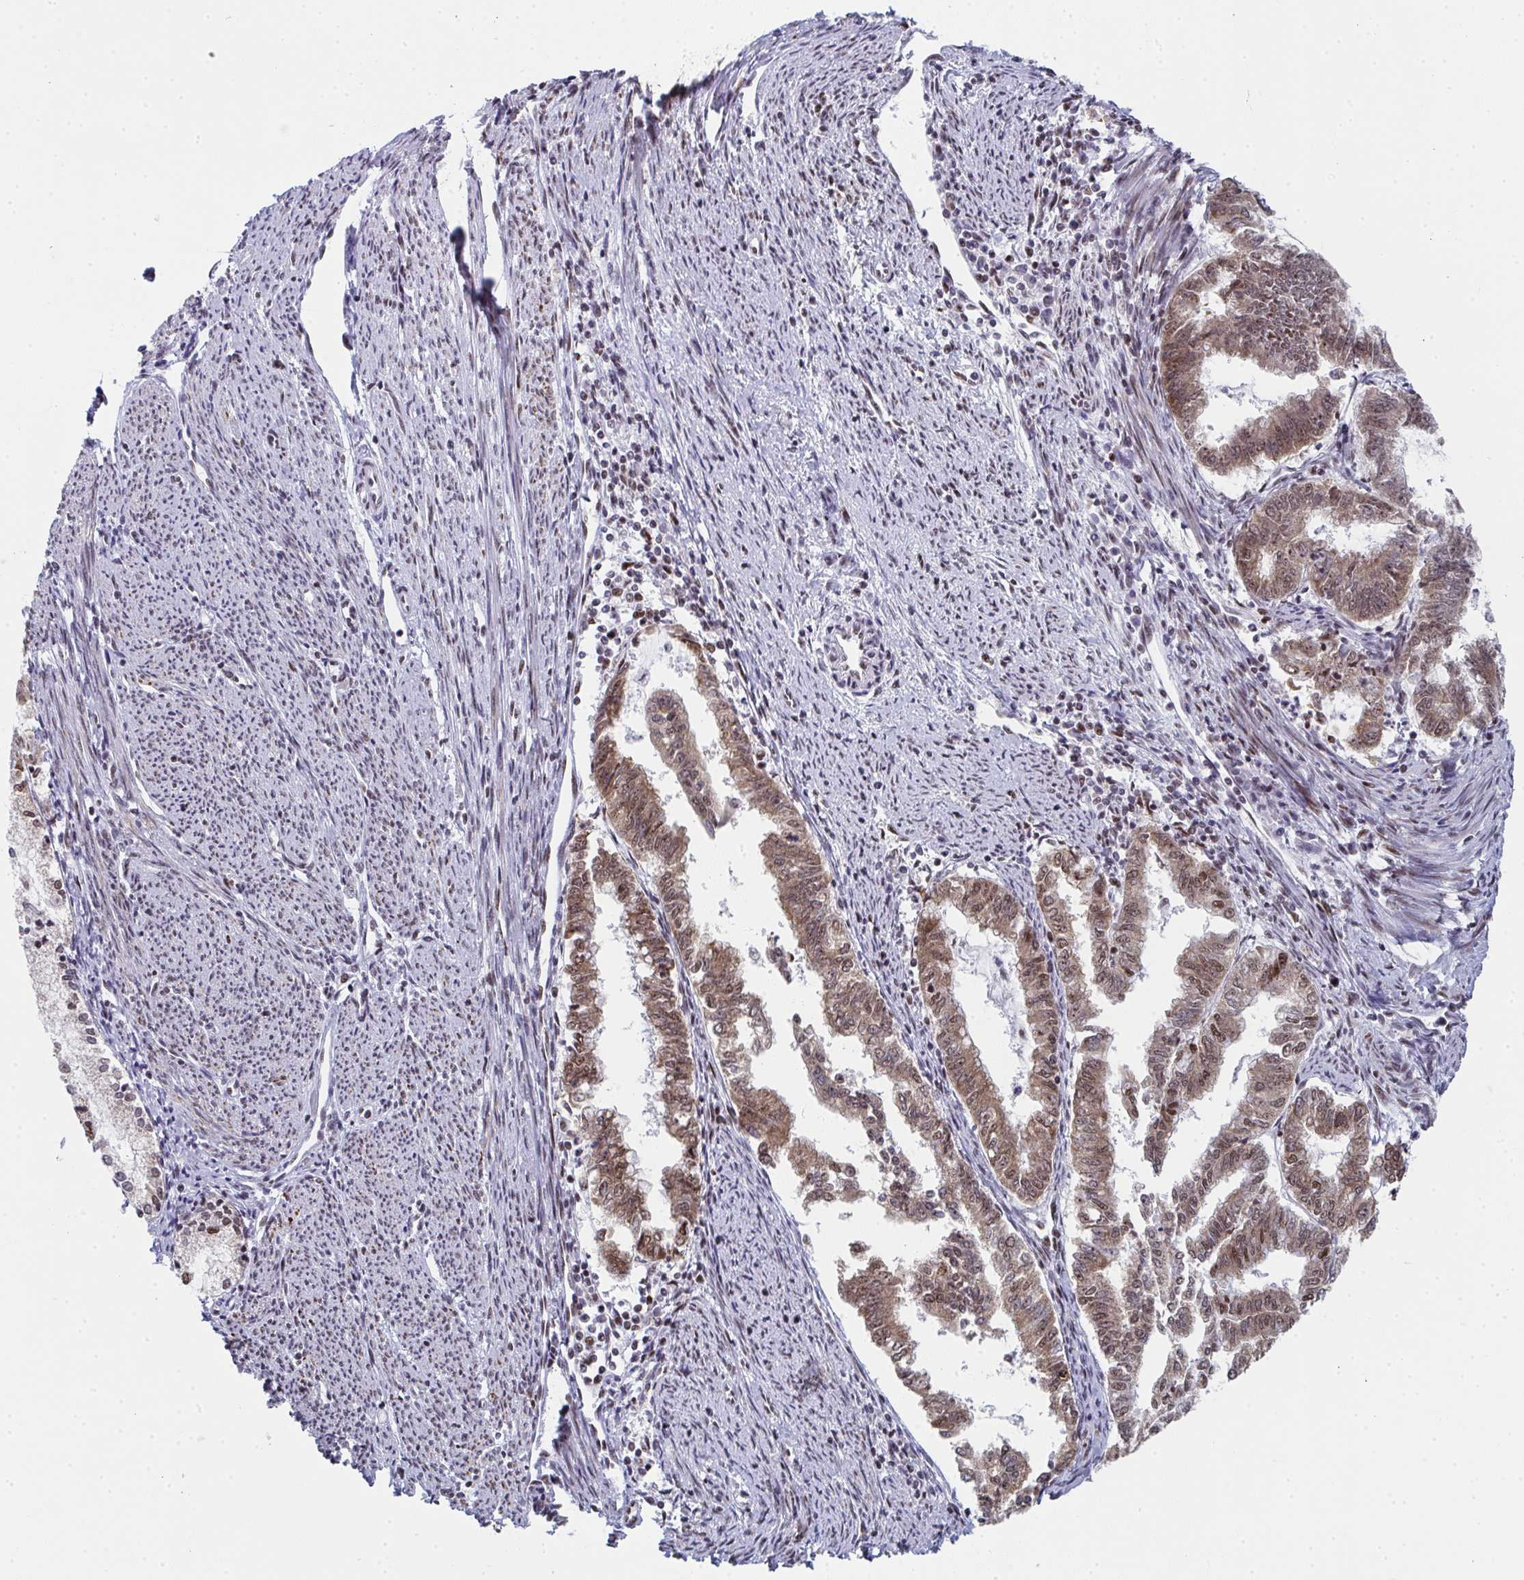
{"staining": {"intensity": "moderate", "quantity": ">75%", "location": "cytoplasmic/membranous,nuclear"}, "tissue": "endometrial cancer", "cell_type": "Tumor cells", "image_type": "cancer", "snomed": [{"axis": "morphology", "description": "Adenocarcinoma, NOS"}, {"axis": "topography", "description": "Endometrium"}], "caption": "Protein staining by immunohistochemistry reveals moderate cytoplasmic/membranous and nuclear positivity in approximately >75% of tumor cells in endometrial cancer. (DAB IHC with brightfield microscopy, high magnification).", "gene": "SNRNP70", "patient": {"sex": "female", "age": 79}}